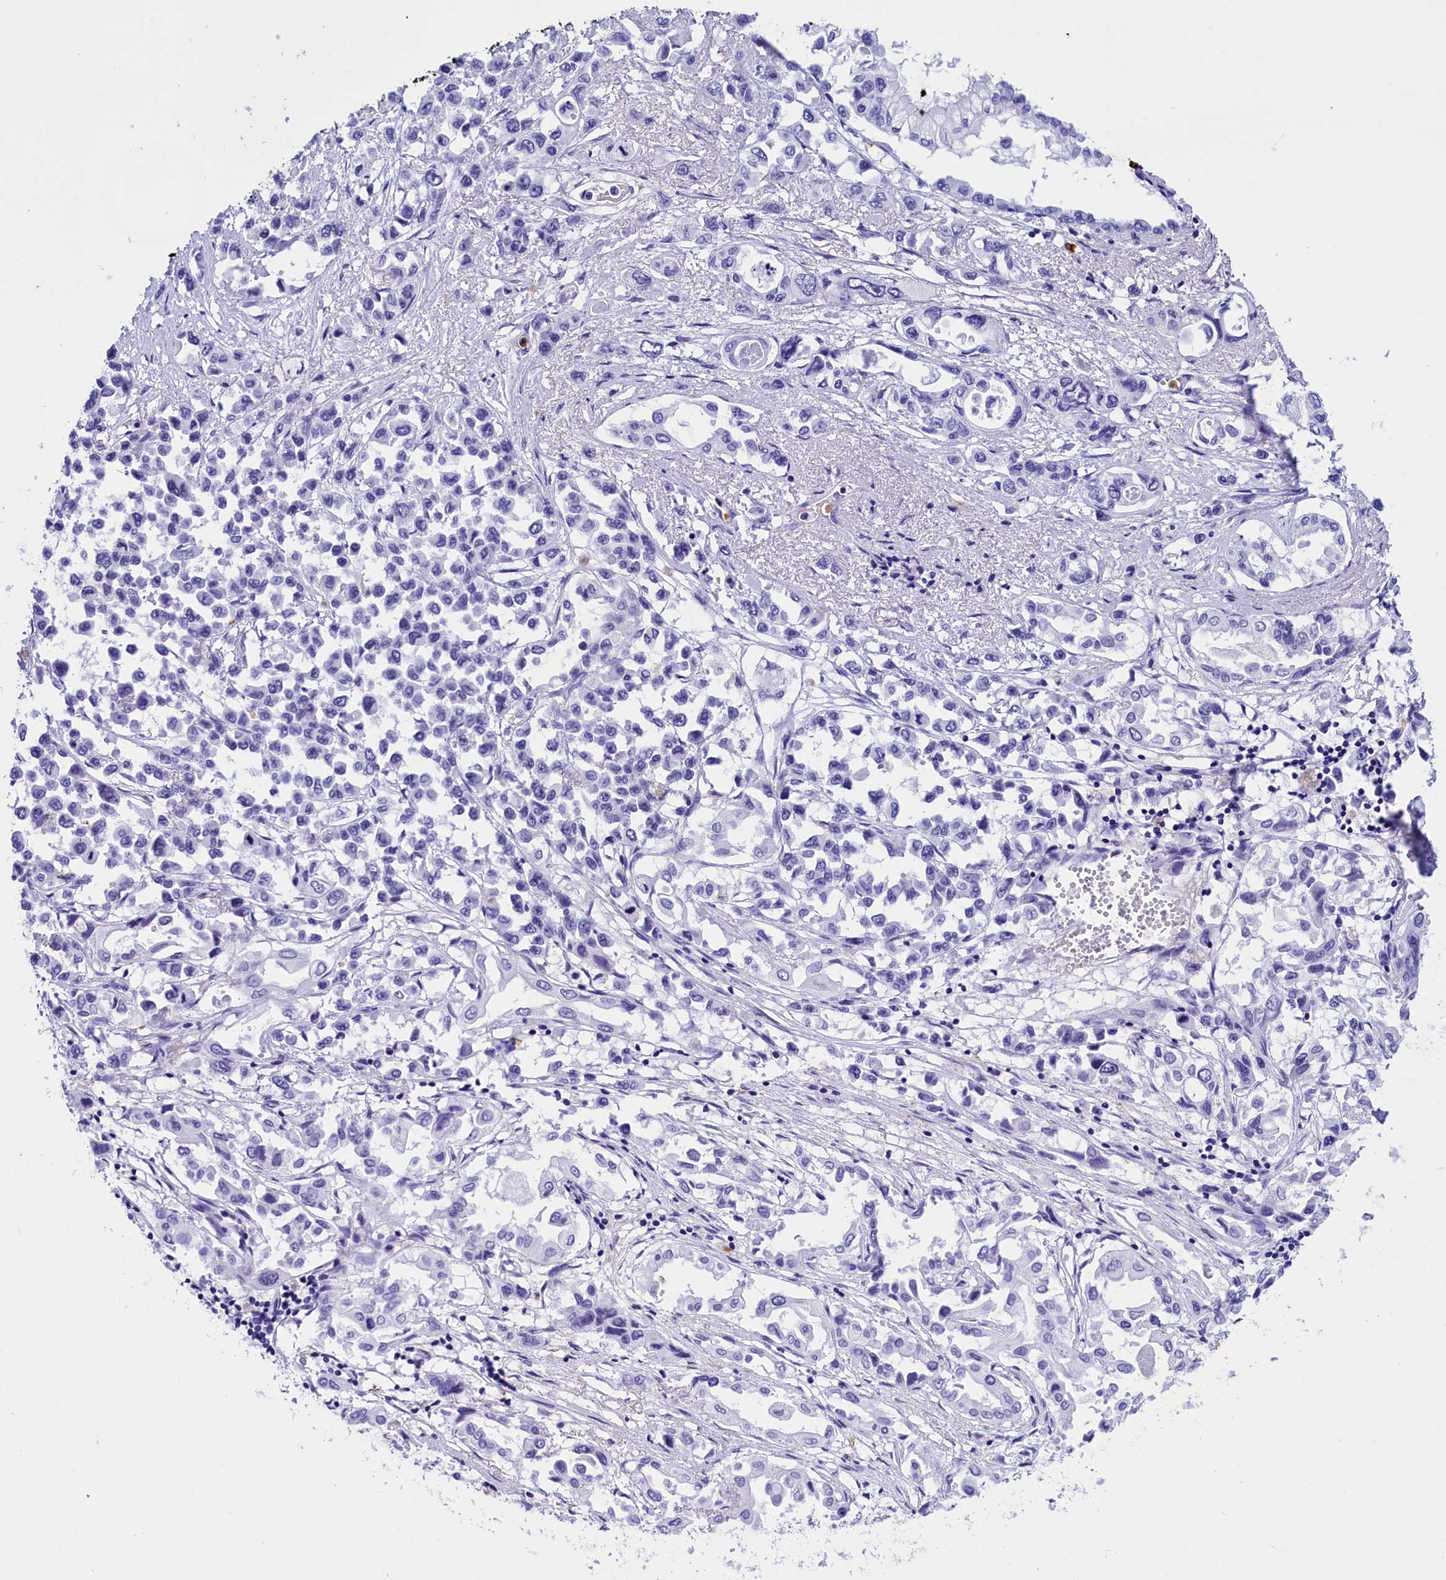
{"staining": {"intensity": "negative", "quantity": "none", "location": "none"}, "tissue": "pancreatic cancer", "cell_type": "Tumor cells", "image_type": "cancer", "snomed": [{"axis": "morphology", "description": "Adenocarcinoma, NOS"}, {"axis": "topography", "description": "Pancreas"}], "caption": "Protein analysis of pancreatic adenocarcinoma exhibits no significant expression in tumor cells.", "gene": "CLC", "patient": {"sex": "male", "age": 92}}